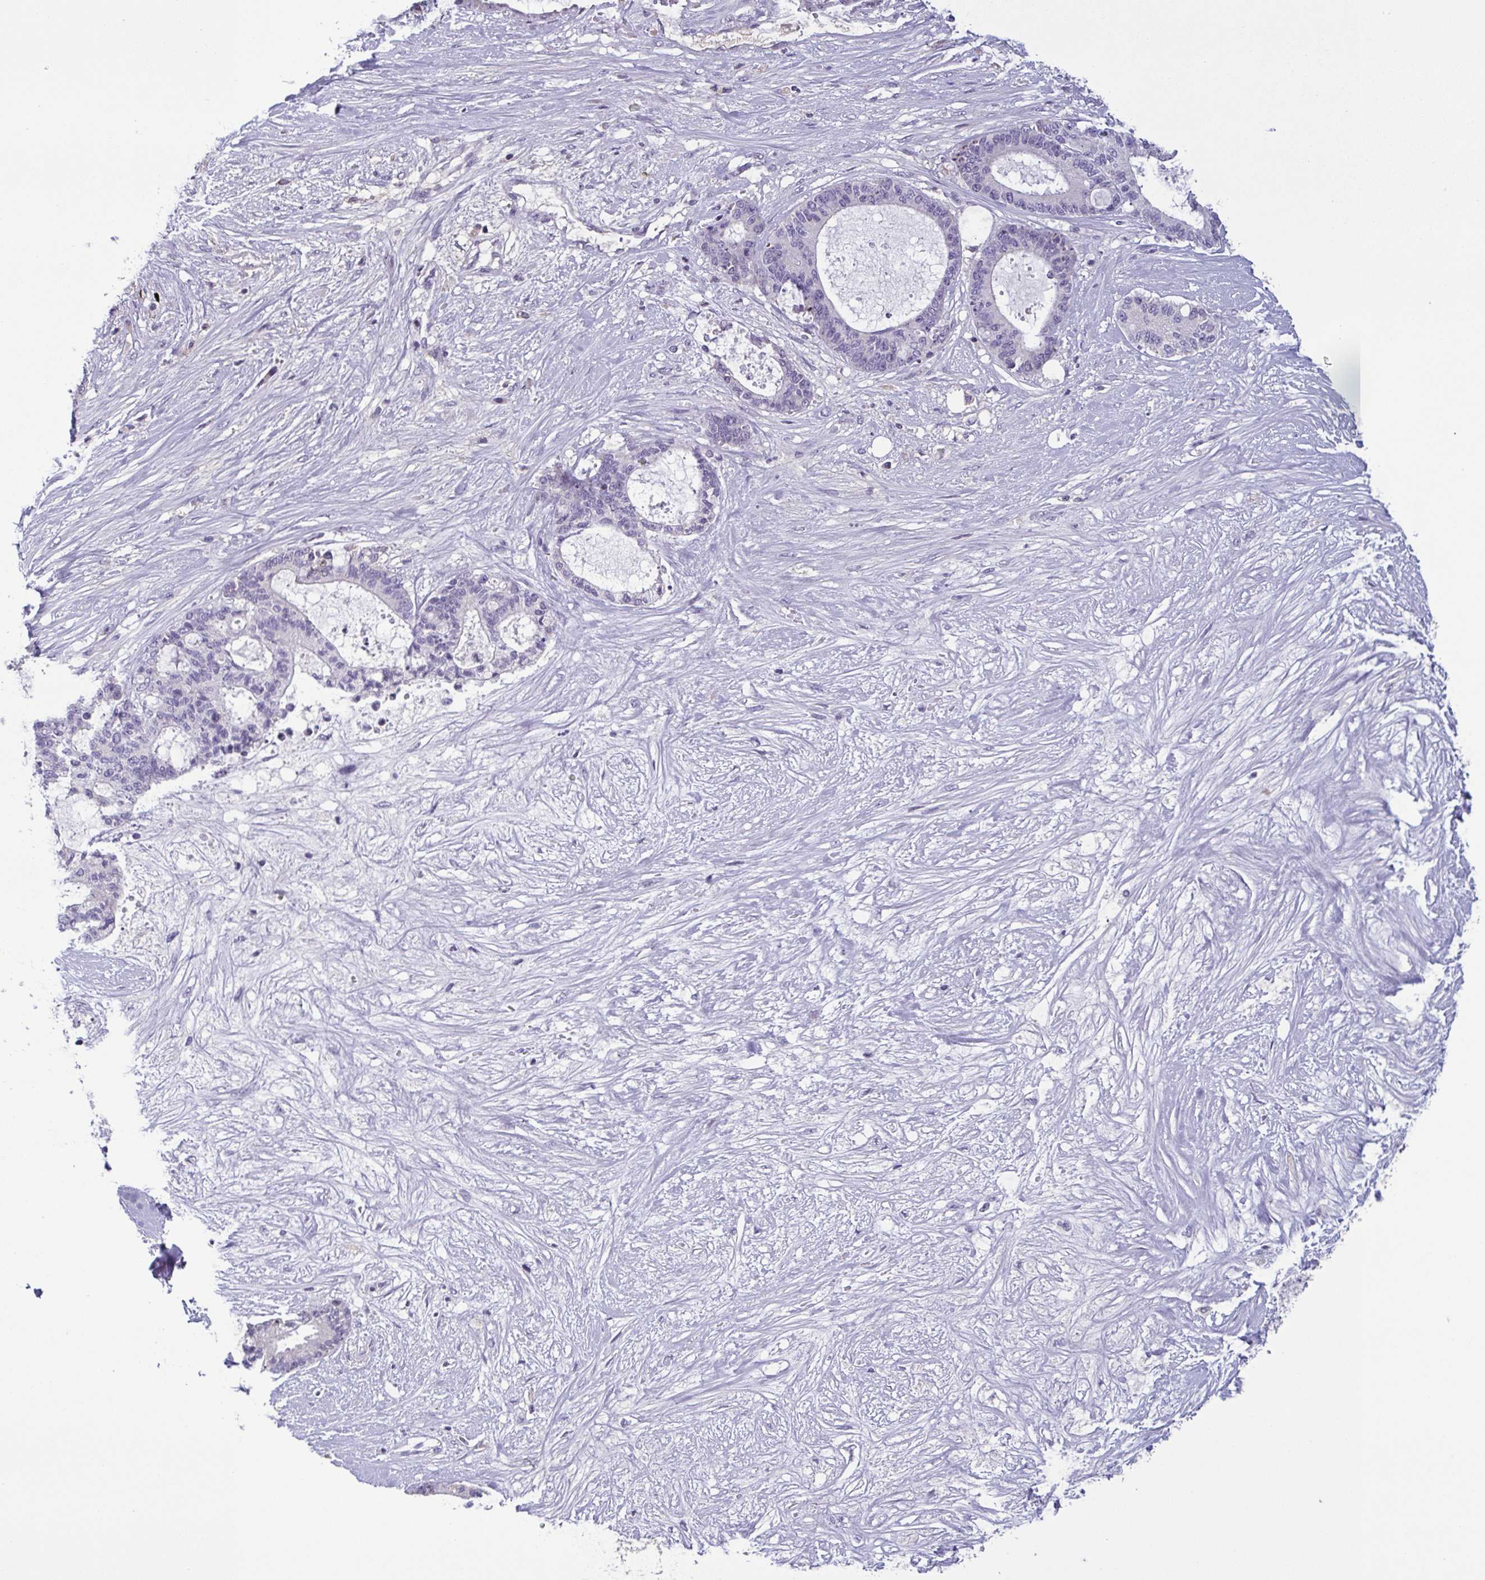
{"staining": {"intensity": "negative", "quantity": "none", "location": "none"}, "tissue": "liver cancer", "cell_type": "Tumor cells", "image_type": "cancer", "snomed": [{"axis": "morphology", "description": "Normal tissue, NOS"}, {"axis": "morphology", "description": "Cholangiocarcinoma"}, {"axis": "topography", "description": "Liver"}, {"axis": "topography", "description": "Peripheral nerve tissue"}], "caption": "Immunohistochemistry histopathology image of neoplastic tissue: human liver cancer stained with DAB demonstrates no significant protein staining in tumor cells.", "gene": "IRF1", "patient": {"sex": "female", "age": 73}}